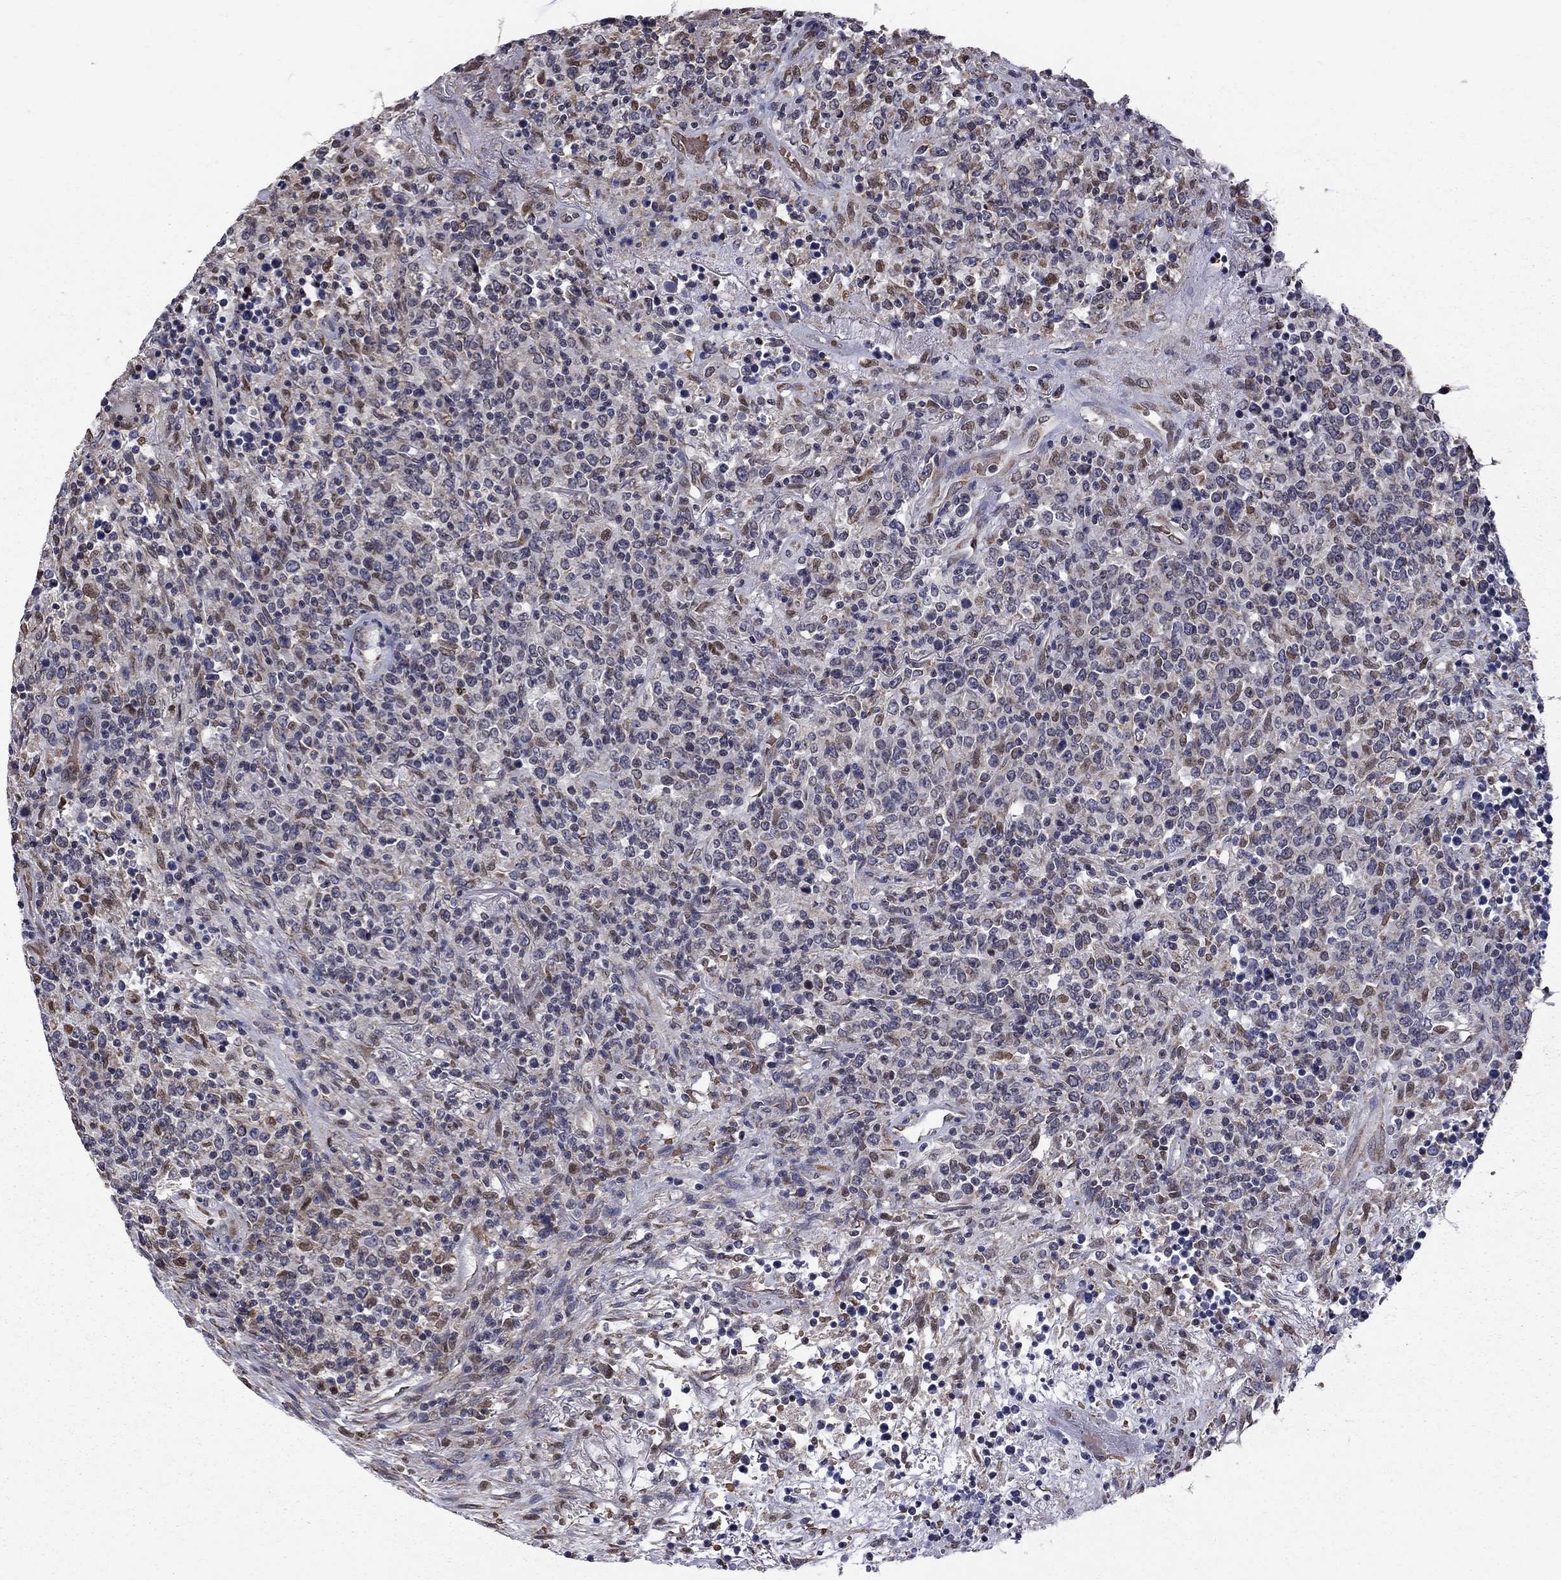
{"staining": {"intensity": "negative", "quantity": "none", "location": "none"}, "tissue": "lymphoma", "cell_type": "Tumor cells", "image_type": "cancer", "snomed": [{"axis": "morphology", "description": "Malignant lymphoma, non-Hodgkin's type, High grade"}, {"axis": "topography", "description": "Lung"}], "caption": "This is an IHC histopathology image of lymphoma. There is no expression in tumor cells.", "gene": "HSPB2", "patient": {"sex": "male", "age": 79}}